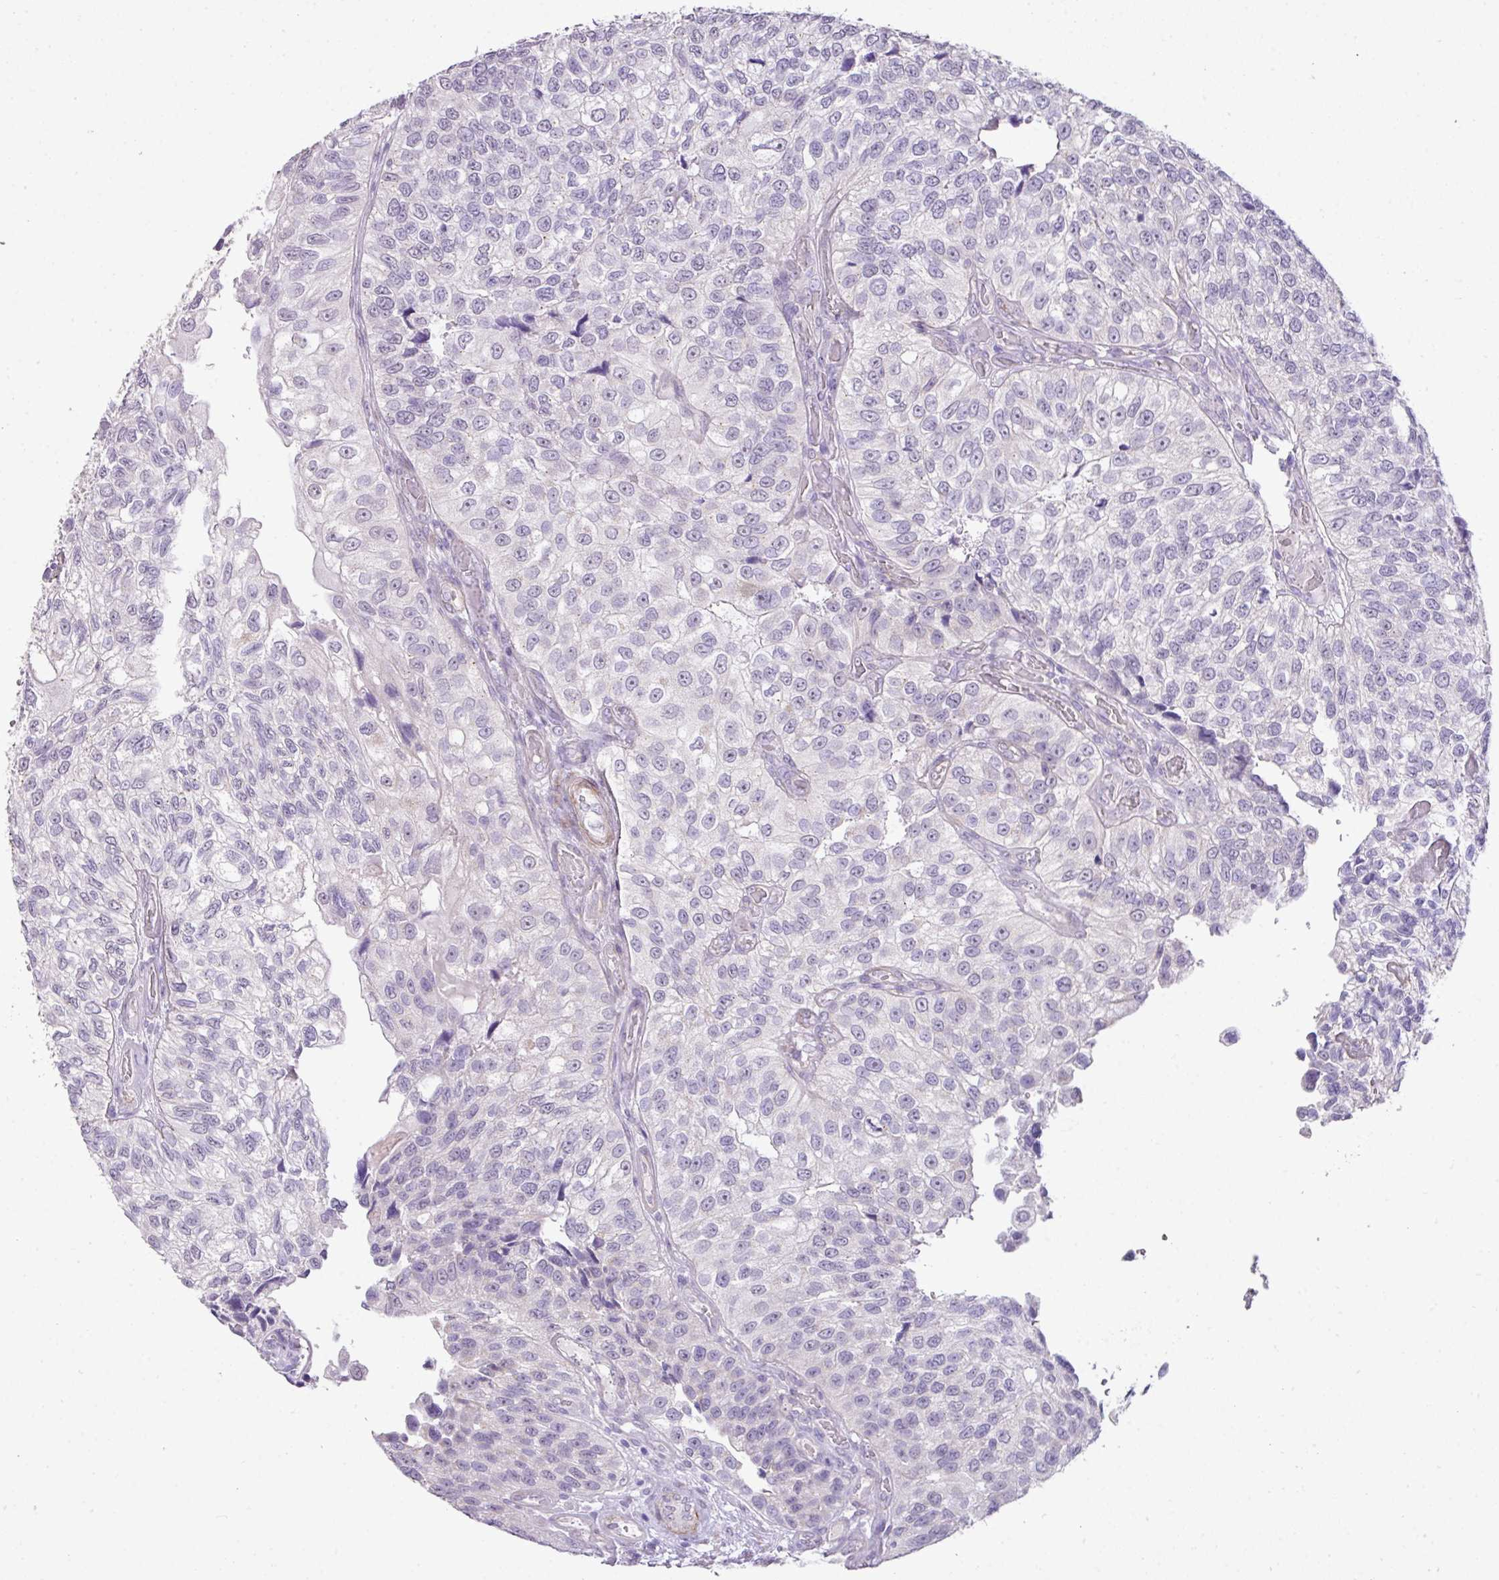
{"staining": {"intensity": "negative", "quantity": "none", "location": "none"}, "tissue": "urothelial cancer", "cell_type": "Tumor cells", "image_type": "cancer", "snomed": [{"axis": "morphology", "description": "Urothelial carcinoma, NOS"}, {"axis": "topography", "description": "Urinary bladder"}], "caption": "There is no significant positivity in tumor cells of transitional cell carcinoma.", "gene": "DIP2A", "patient": {"sex": "male", "age": 87}}